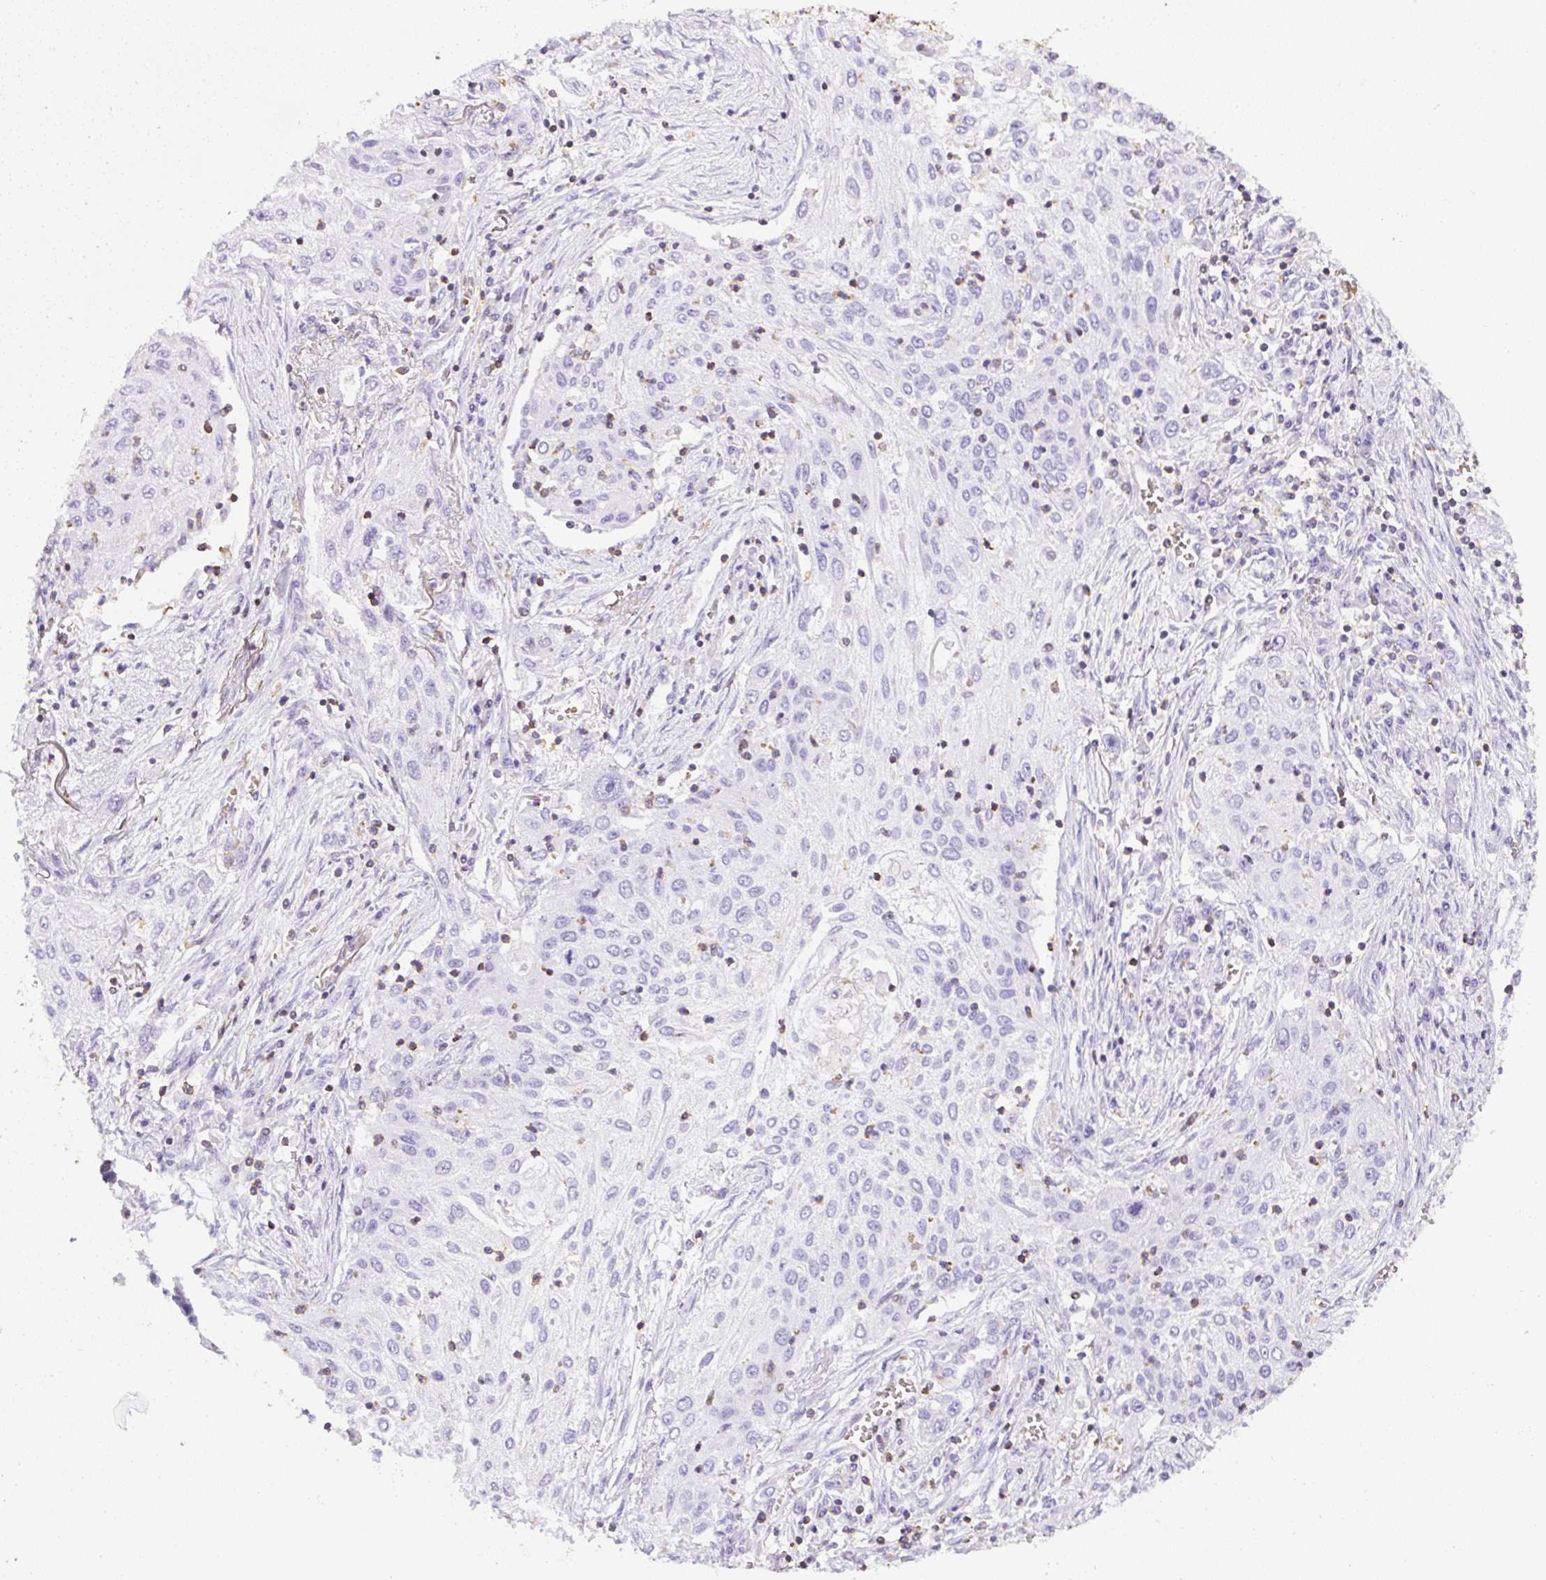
{"staining": {"intensity": "negative", "quantity": "none", "location": "none"}, "tissue": "lung cancer", "cell_type": "Tumor cells", "image_type": "cancer", "snomed": [{"axis": "morphology", "description": "Squamous cell carcinoma, NOS"}, {"axis": "topography", "description": "Lung"}], "caption": "IHC histopathology image of neoplastic tissue: lung cancer stained with DAB exhibits no significant protein positivity in tumor cells.", "gene": "FAM228B", "patient": {"sex": "female", "age": 69}}